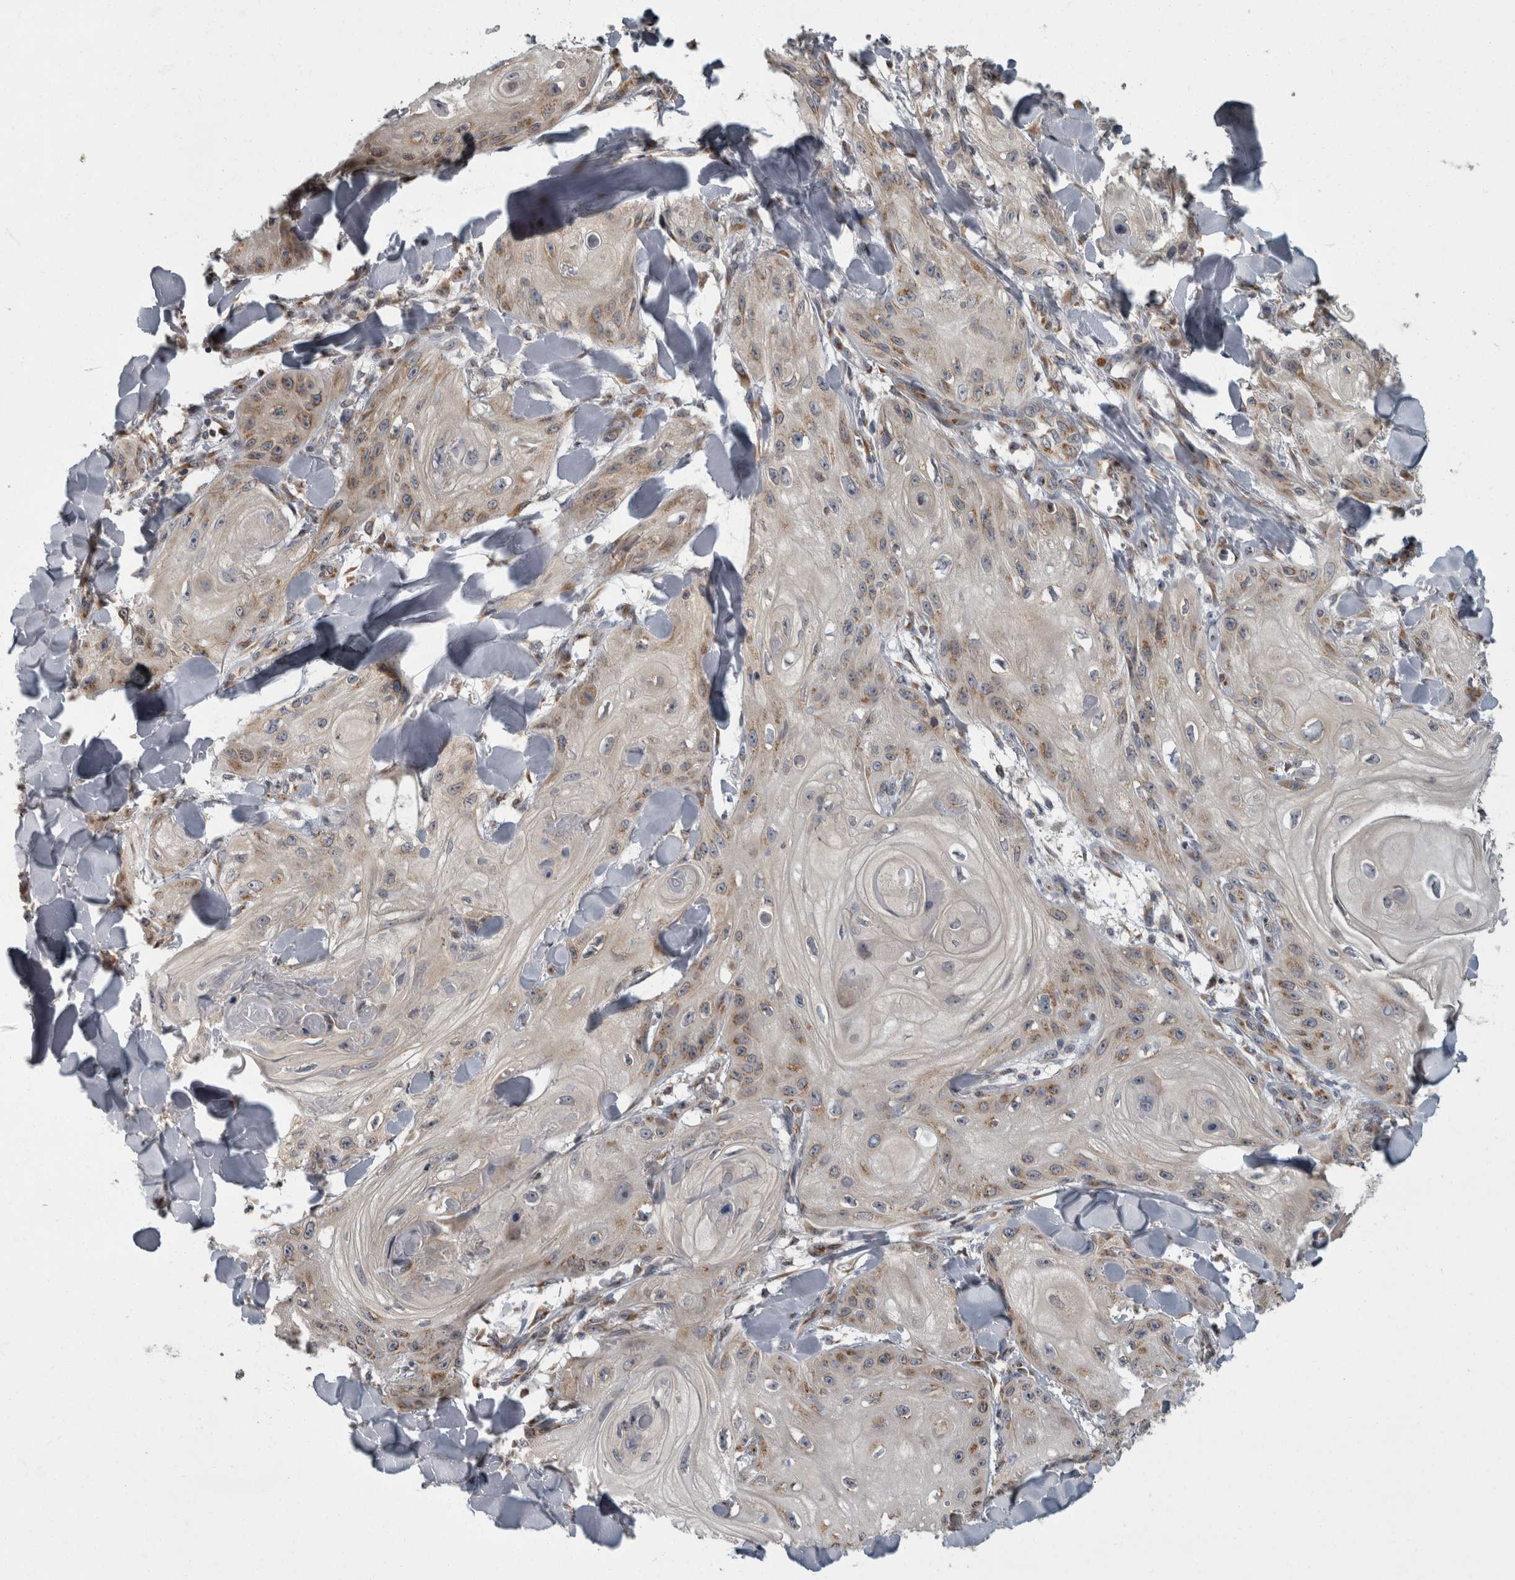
{"staining": {"intensity": "weak", "quantity": "25%-75%", "location": "cytoplasmic/membranous"}, "tissue": "skin cancer", "cell_type": "Tumor cells", "image_type": "cancer", "snomed": [{"axis": "morphology", "description": "Squamous cell carcinoma, NOS"}, {"axis": "topography", "description": "Skin"}], "caption": "Immunohistochemistry of skin squamous cell carcinoma shows low levels of weak cytoplasmic/membranous staining in about 25%-75% of tumor cells.", "gene": "LMAN2L", "patient": {"sex": "male", "age": 74}}